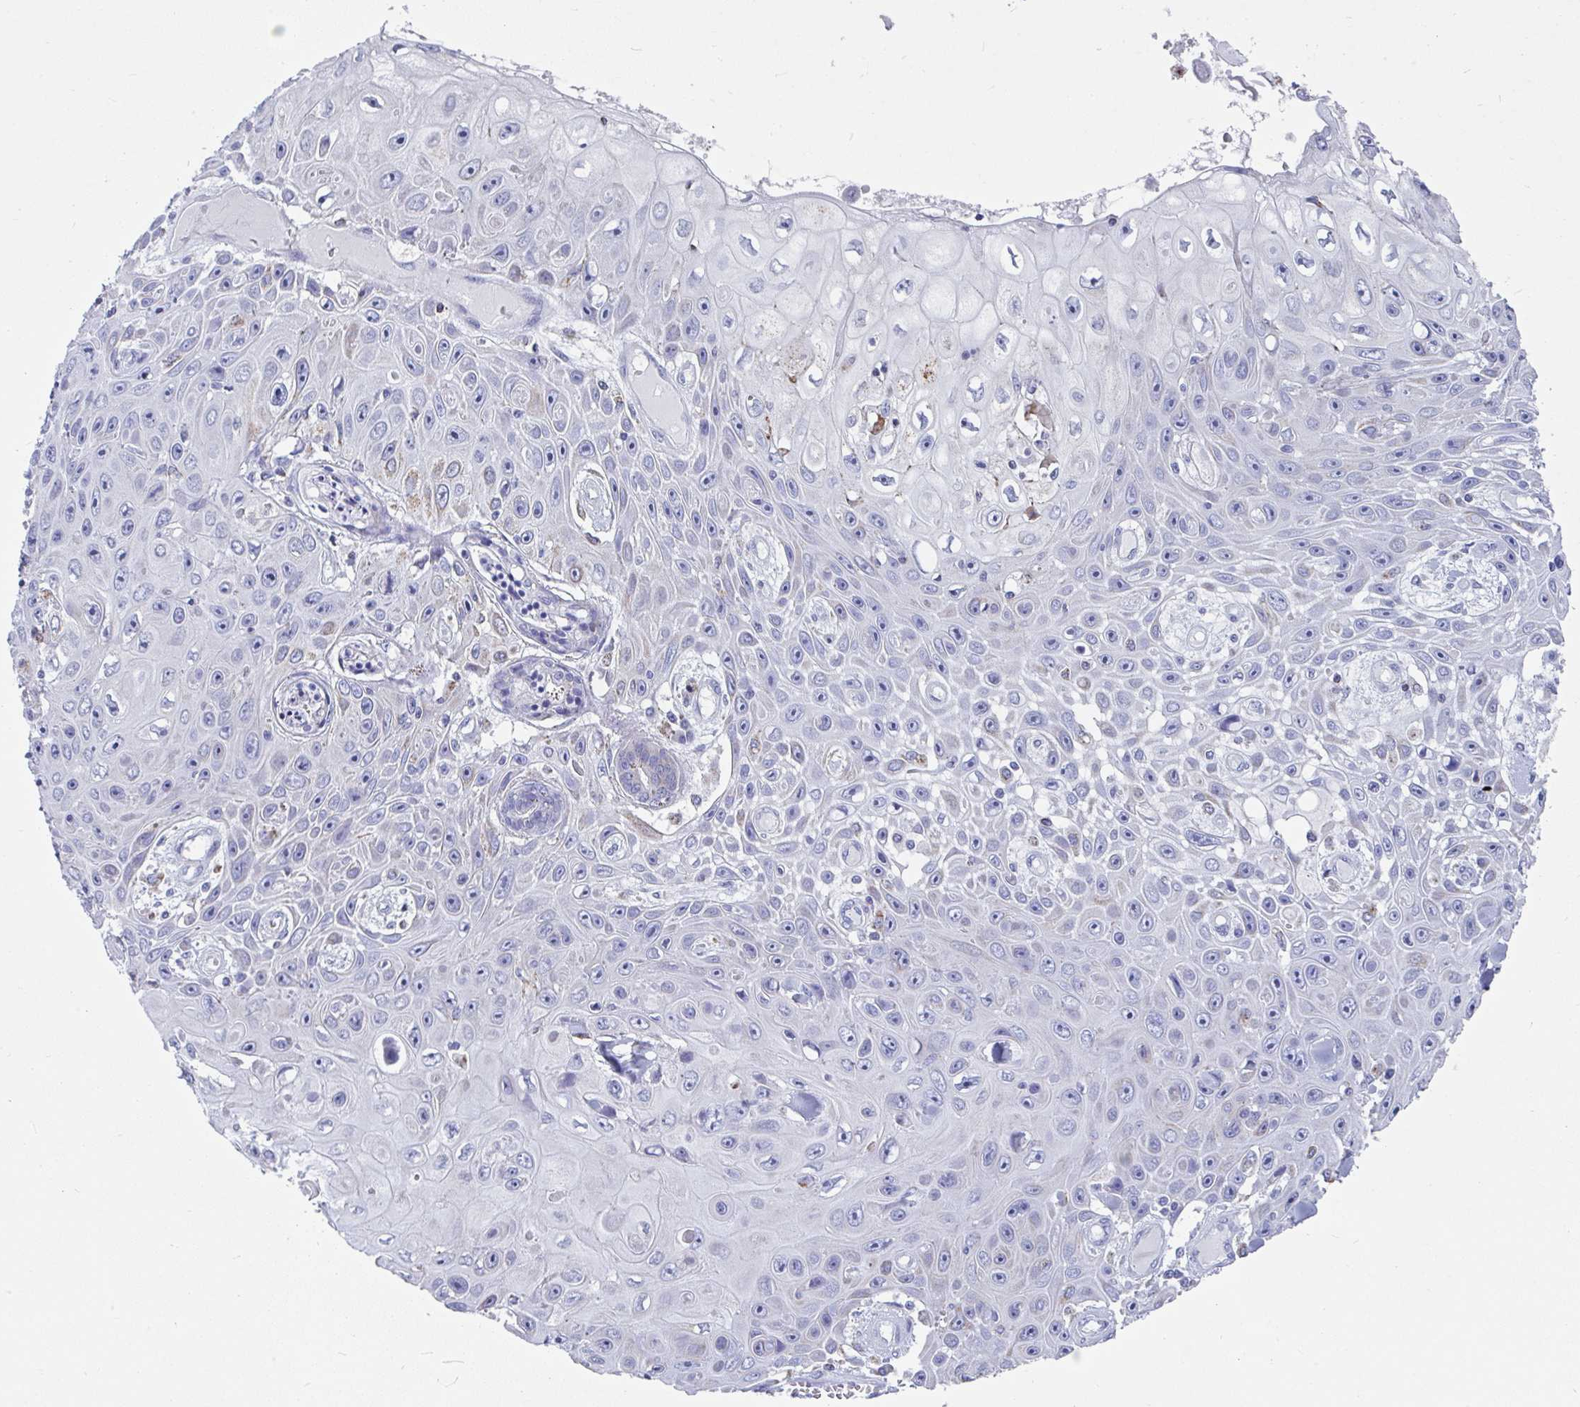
{"staining": {"intensity": "weak", "quantity": "<25%", "location": "cytoplasmic/membranous"}, "tissue": "skin cancer", "cell_type": "Tumor cells", "image_type": "cancer", "snomed": [{"axis": "morphology", "description": "Squamous cell carcinoma, NOS"}, {"axis": "topography", "description": "Skin"}], "caption": "An image of squamous cell carcinoma (skin) stained for a protein shows no brown staining in tumor cells. (DAB IHC visualized using brightfield microscopy, high magnification).", "gene": "MGAM2", "patient": {"sex": "male", "age": 82}}